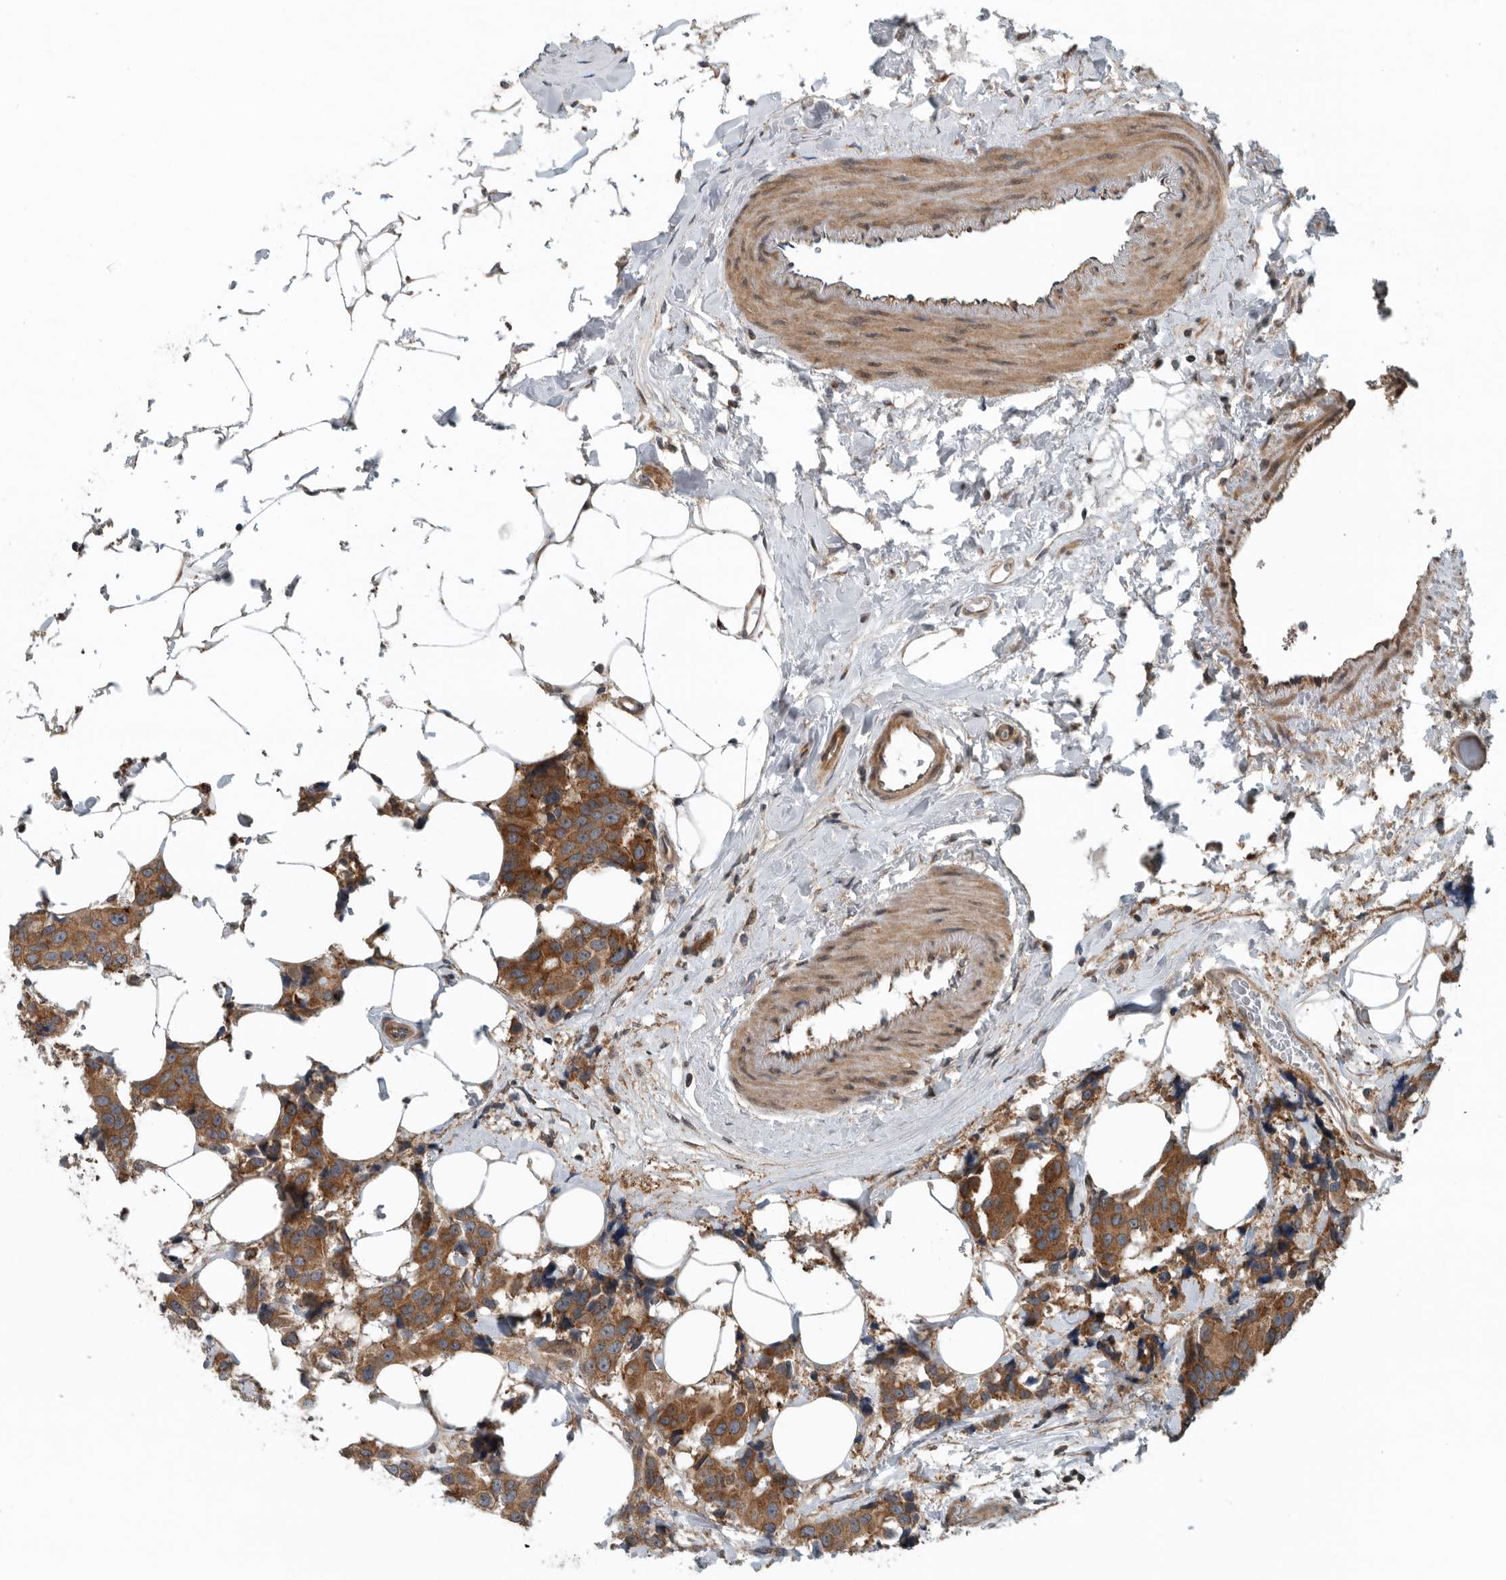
{"staining": {"intensity": "moderate", "quantity": ">75%", "location": "cytoplasmic/membranous"}, "tissue": "breast cancer", "cell_type": "Tumor cells", "image_type": "cancer", "snomed": [{"axis": "morphology", "description": "Normal tissue, NOS"}, {"axis": "morphology", "description": "Duct carcinoma"}, {"axis": "topography", "description": "Breast"}], "caption": "An image of human breast cancer stained for a protein exhibits moderate cytoplasmic/membranous brown staining in tumor cells.", "gene": "AMFR", "patient": {"sex": "female", "age": 39}}